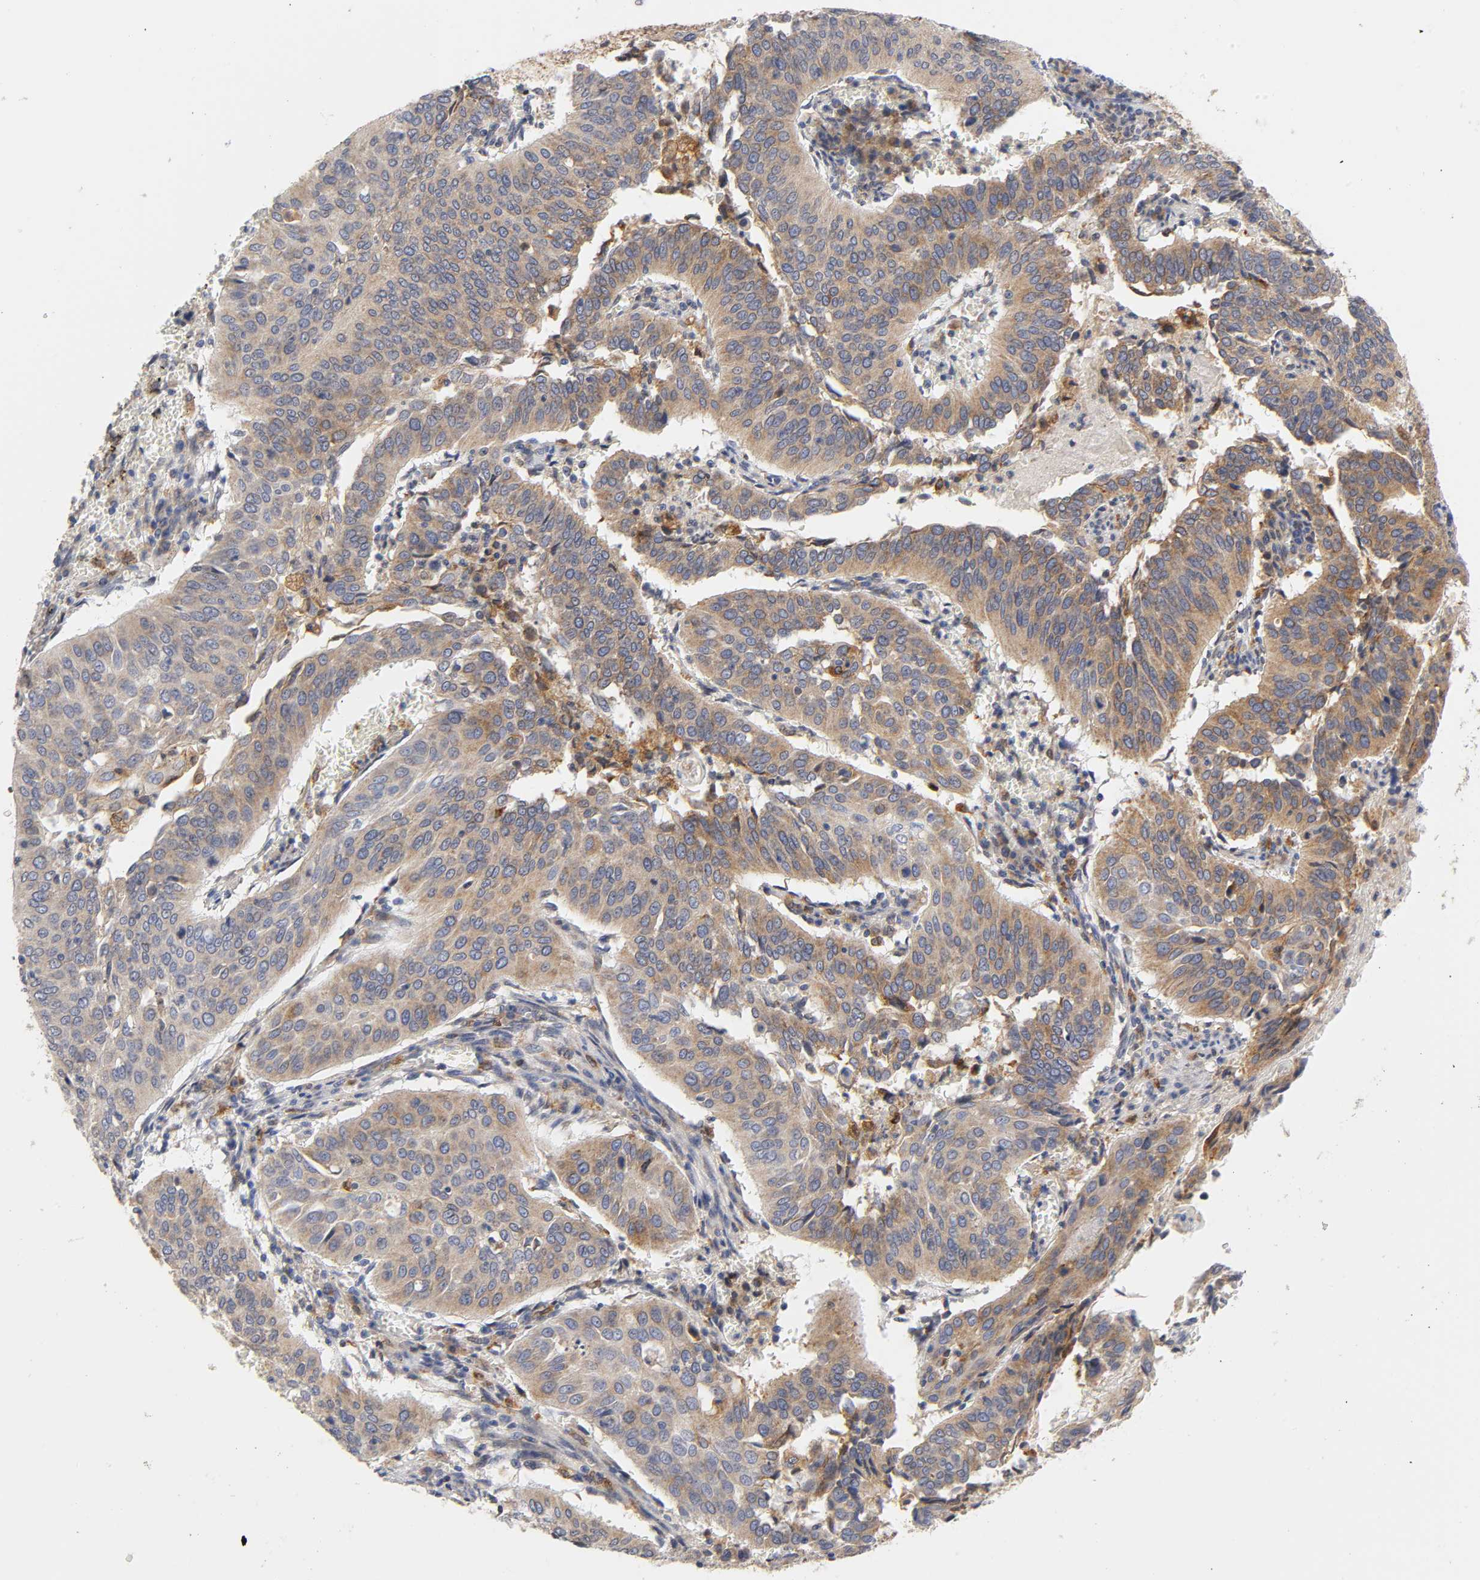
{"staining": {"intensity": "moderate", "quantity": ">75%", "location": "cytoplasmic/membranous"}, "tissue": "cervical cancer", "cell_type": "Tumor cells", "image_type": "cancer", "snomed": [{"axis": "morphology", "description": "Squamous cell carcinoma, NOS"}, {"axis": "topography", "description": "Cervix"}], "caption": "Protein expression analysis of human cervical cancer (squamous cell carcinoma) reveals moderate cytoplasmic/membranous staining in approximately >75% of tumor cells.", "gene": "POR", "patient": {"sex": "female", "age": 39}}